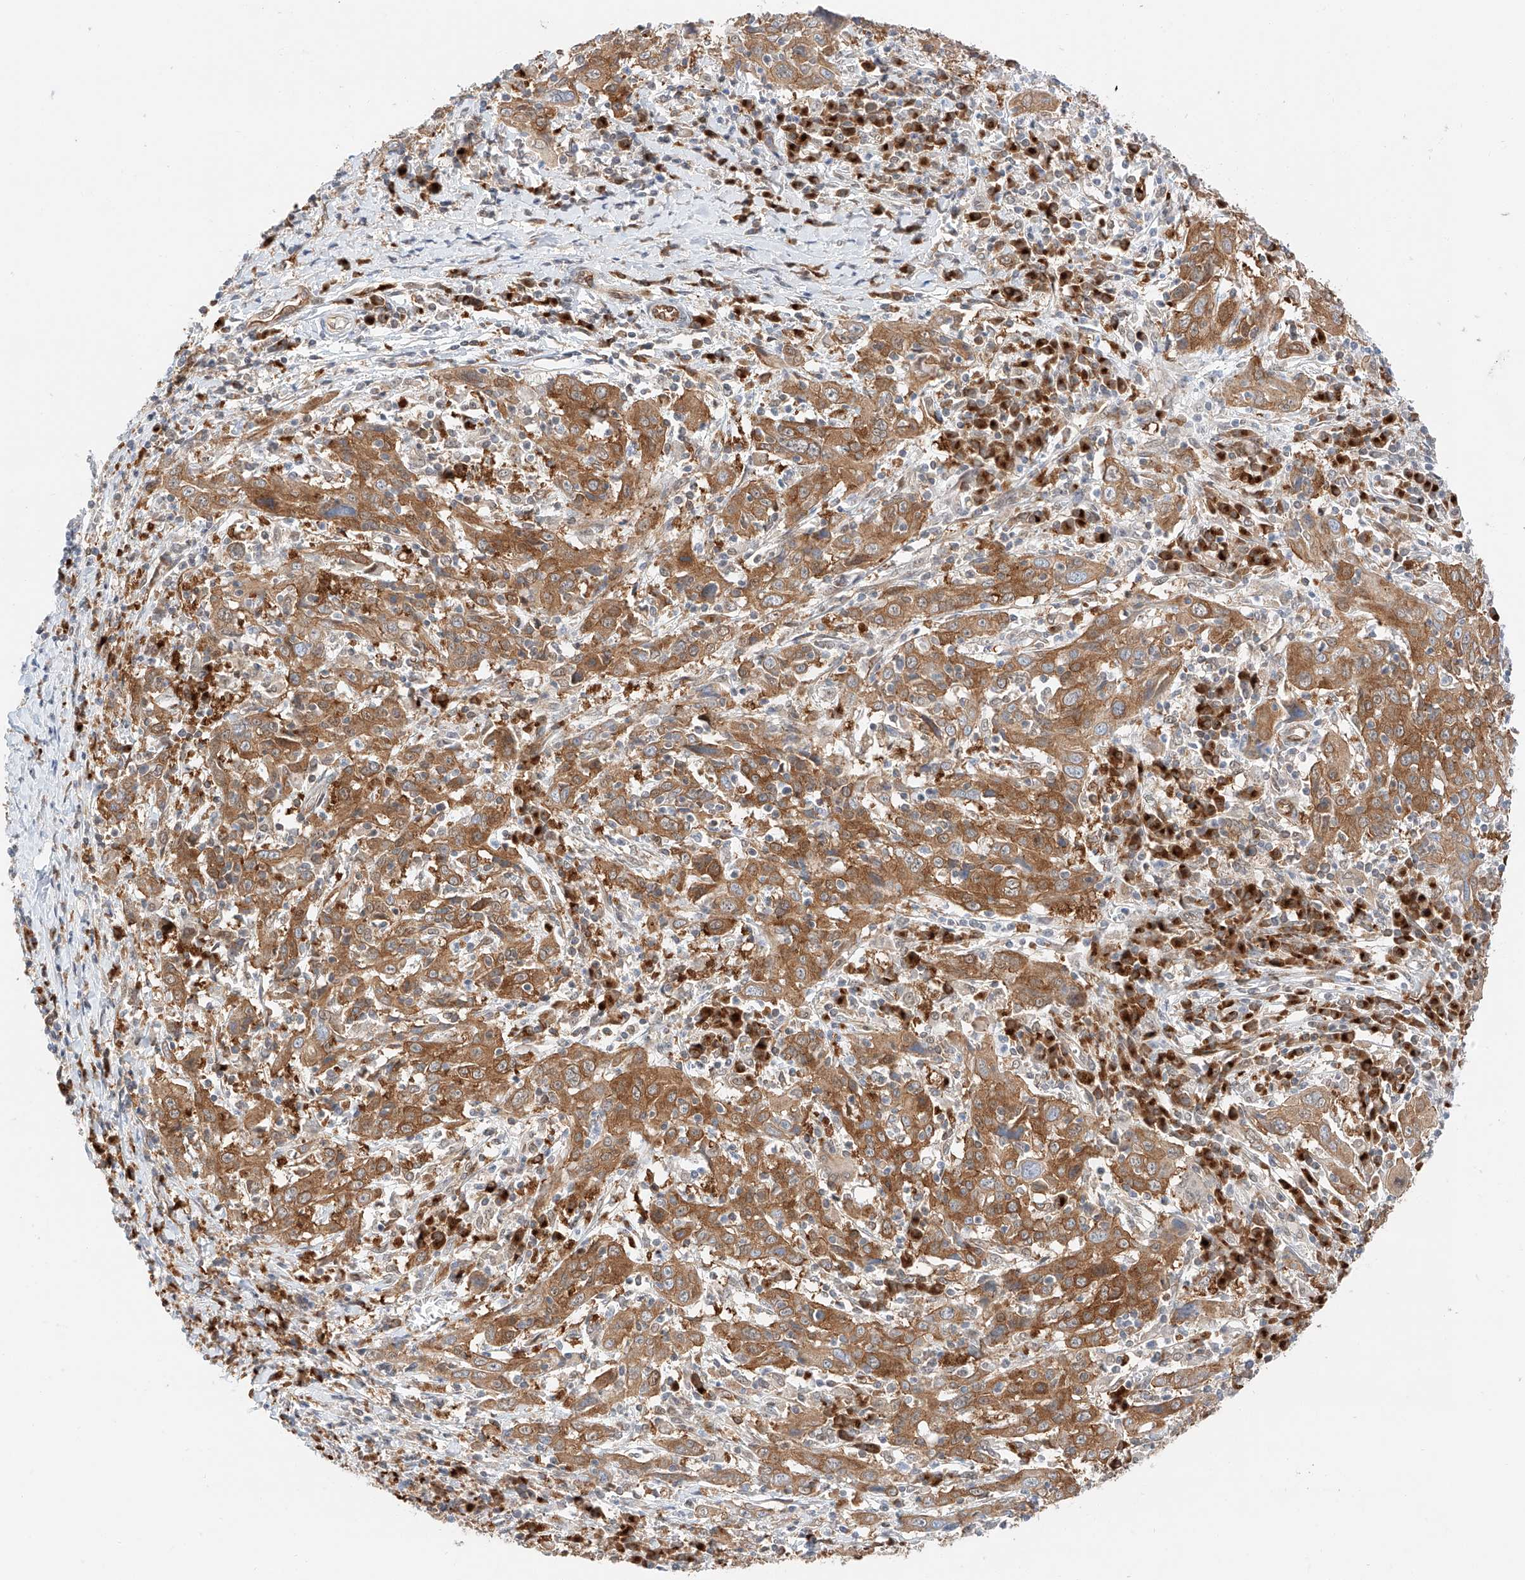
{"staining": {"intensity": "moderate", "quantity": ">75%", "location": "cytoplasmic/membranous"}, "tissue": "cervical cancer", "cell_type": "Tumor cells", "image_type": "cancer", "snomed": [{"axis": "morphology", "description": "Squamous cell carcinoma, NOS"}, {"axis": "topography", "description": "Cervix"}], "caption": "Immunohistochemistry (IHC) image of human cervical cancer stained for a protein (brown), which exhibits medium levels of moderate cytoplasmic/membranous expression in about >75% of tumor cells.", "gene": "CARMIL1", "patient": {"sex": "female", "age": 46}}